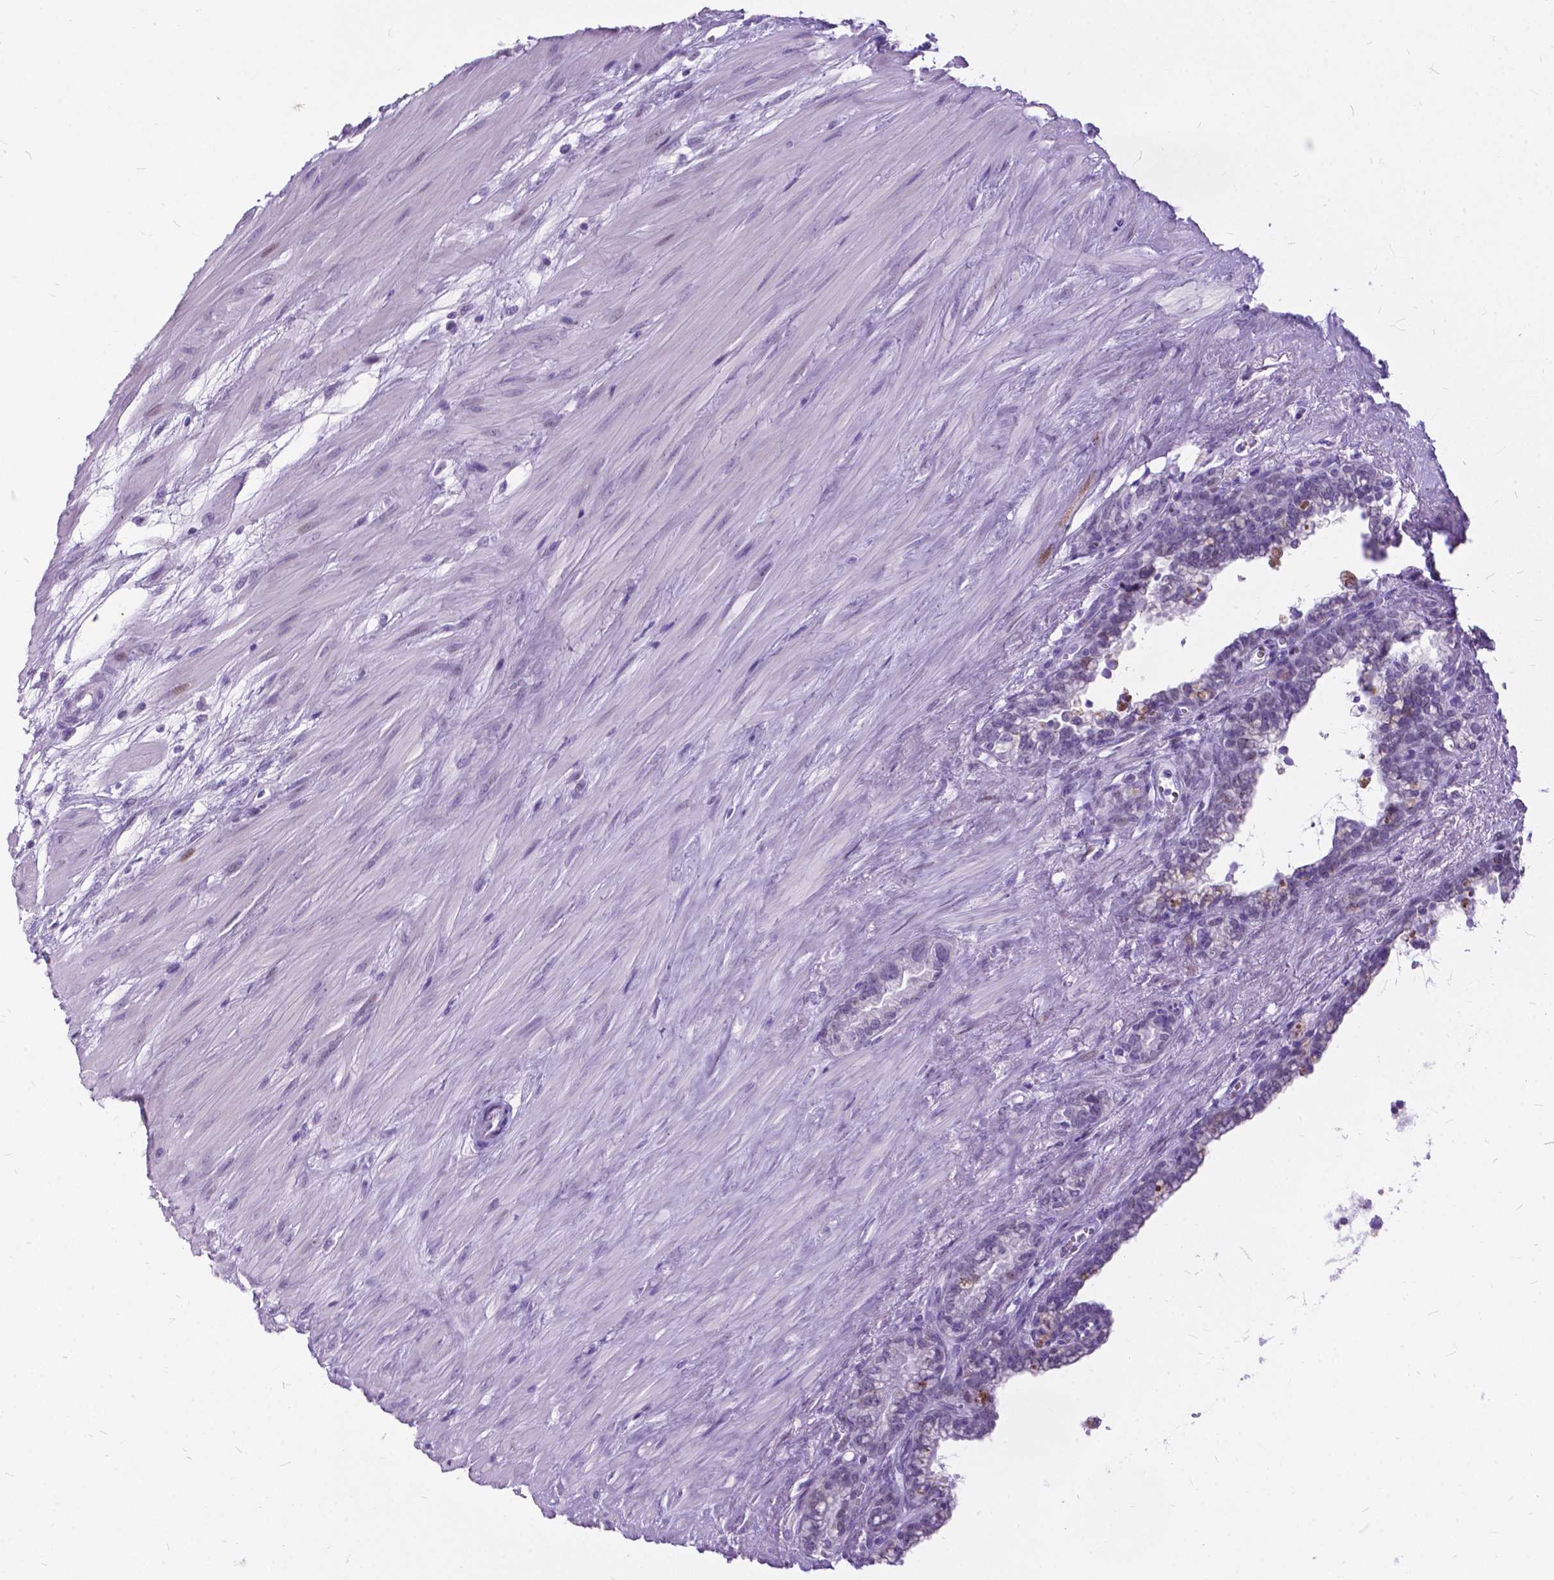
{"staining": {"intensity": "weak", "quantity": "<25%", "location": "cytoplasmic/membranous"}, "tissue": "seminal vesicle", "cell_type": "Glandular cells", "image_type": "normal", "snomed": [{"axis": "morphology", "description": "Normal tissue, NOS"}, {"axis": "morphology", "description": "Urothelial carcinoma, NOS"}, {"axis": "topography", "description": "Urinary bladder"}, {"axis": "topography", "description": "Seminal veicle"}], "caption": "Seminal vesicle stained for a protein using immunohistochemistry (IHC) displays no staining glandular cells.", "gene": "BSND", "patient": {"sex": "male", "age": 76}}